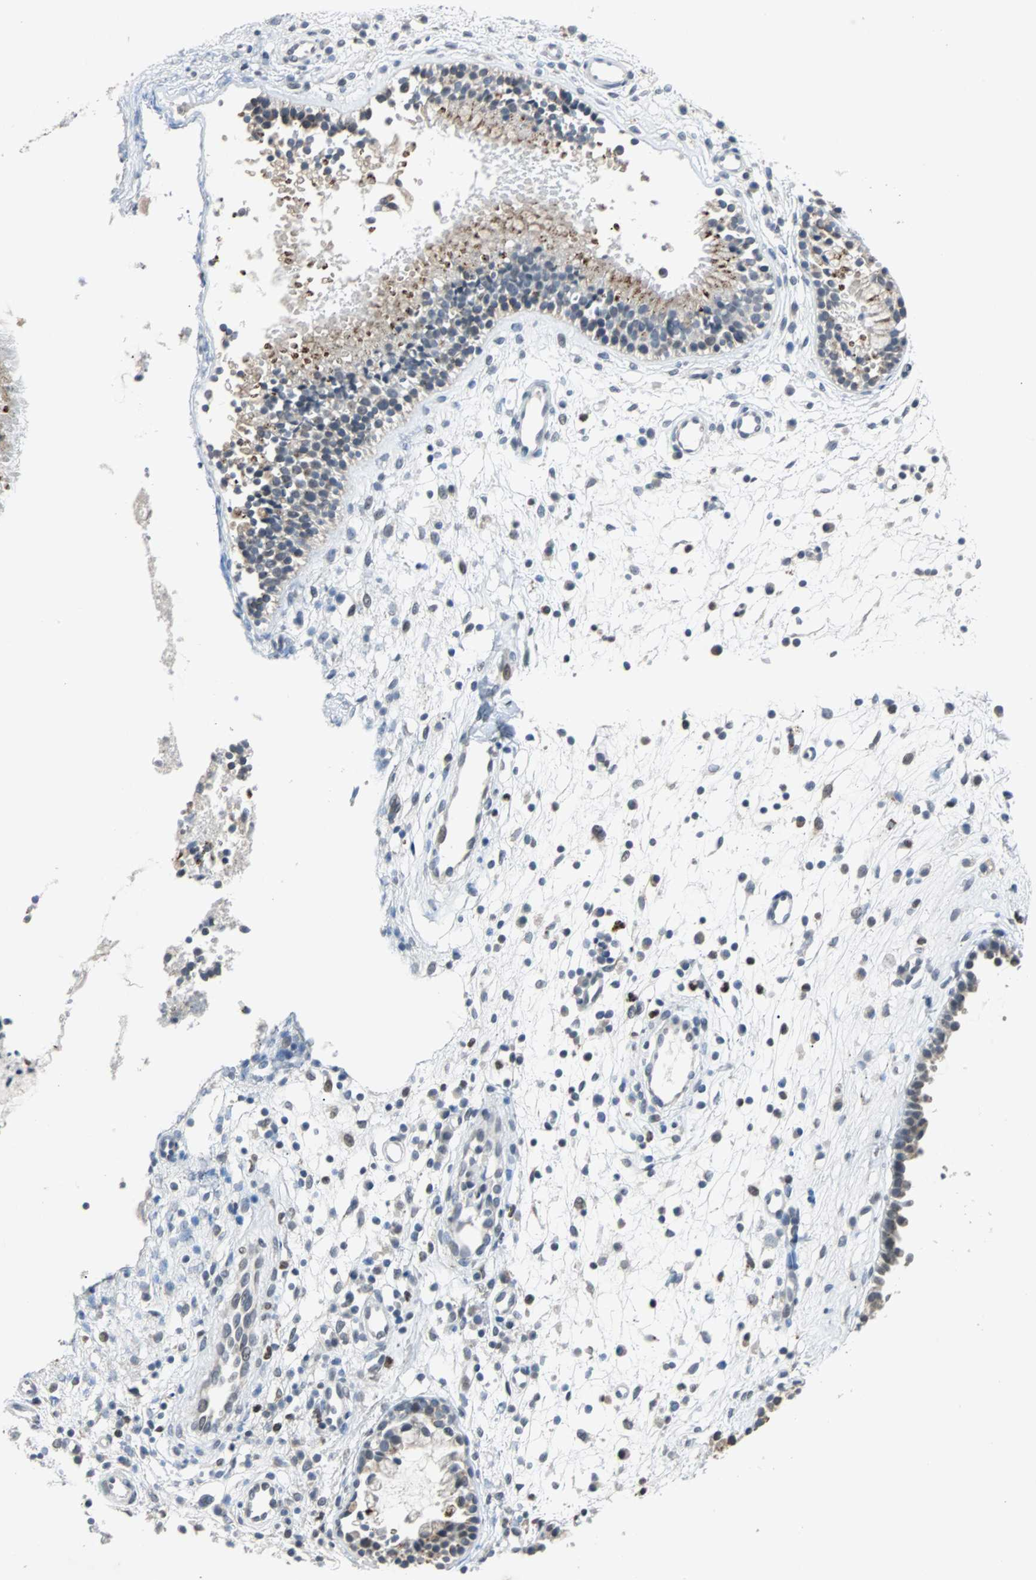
{"staining": {"intensity": "moderate", "quantity": "25%-75%", "location": "cytoplasmic/membranous,nuclear"}, "tissue": "nasopharynx", "cell_type": "Respiratory epithelial cells", "image_type": "normal", "snomed": [{"axis": "morphology", "description": "Normal tissue, NOS"}, {"axis": "topography", "description": "Nasopharynx"}], "caption": "Protein staining demonstrates moderate cytoplasmic/membranous,nuclear positivity in about 25%-75% of respiratory epithelial cells in benign nasopharynx.", "gene": "HLX", "patient": {"sex": "male", "age": 21}}